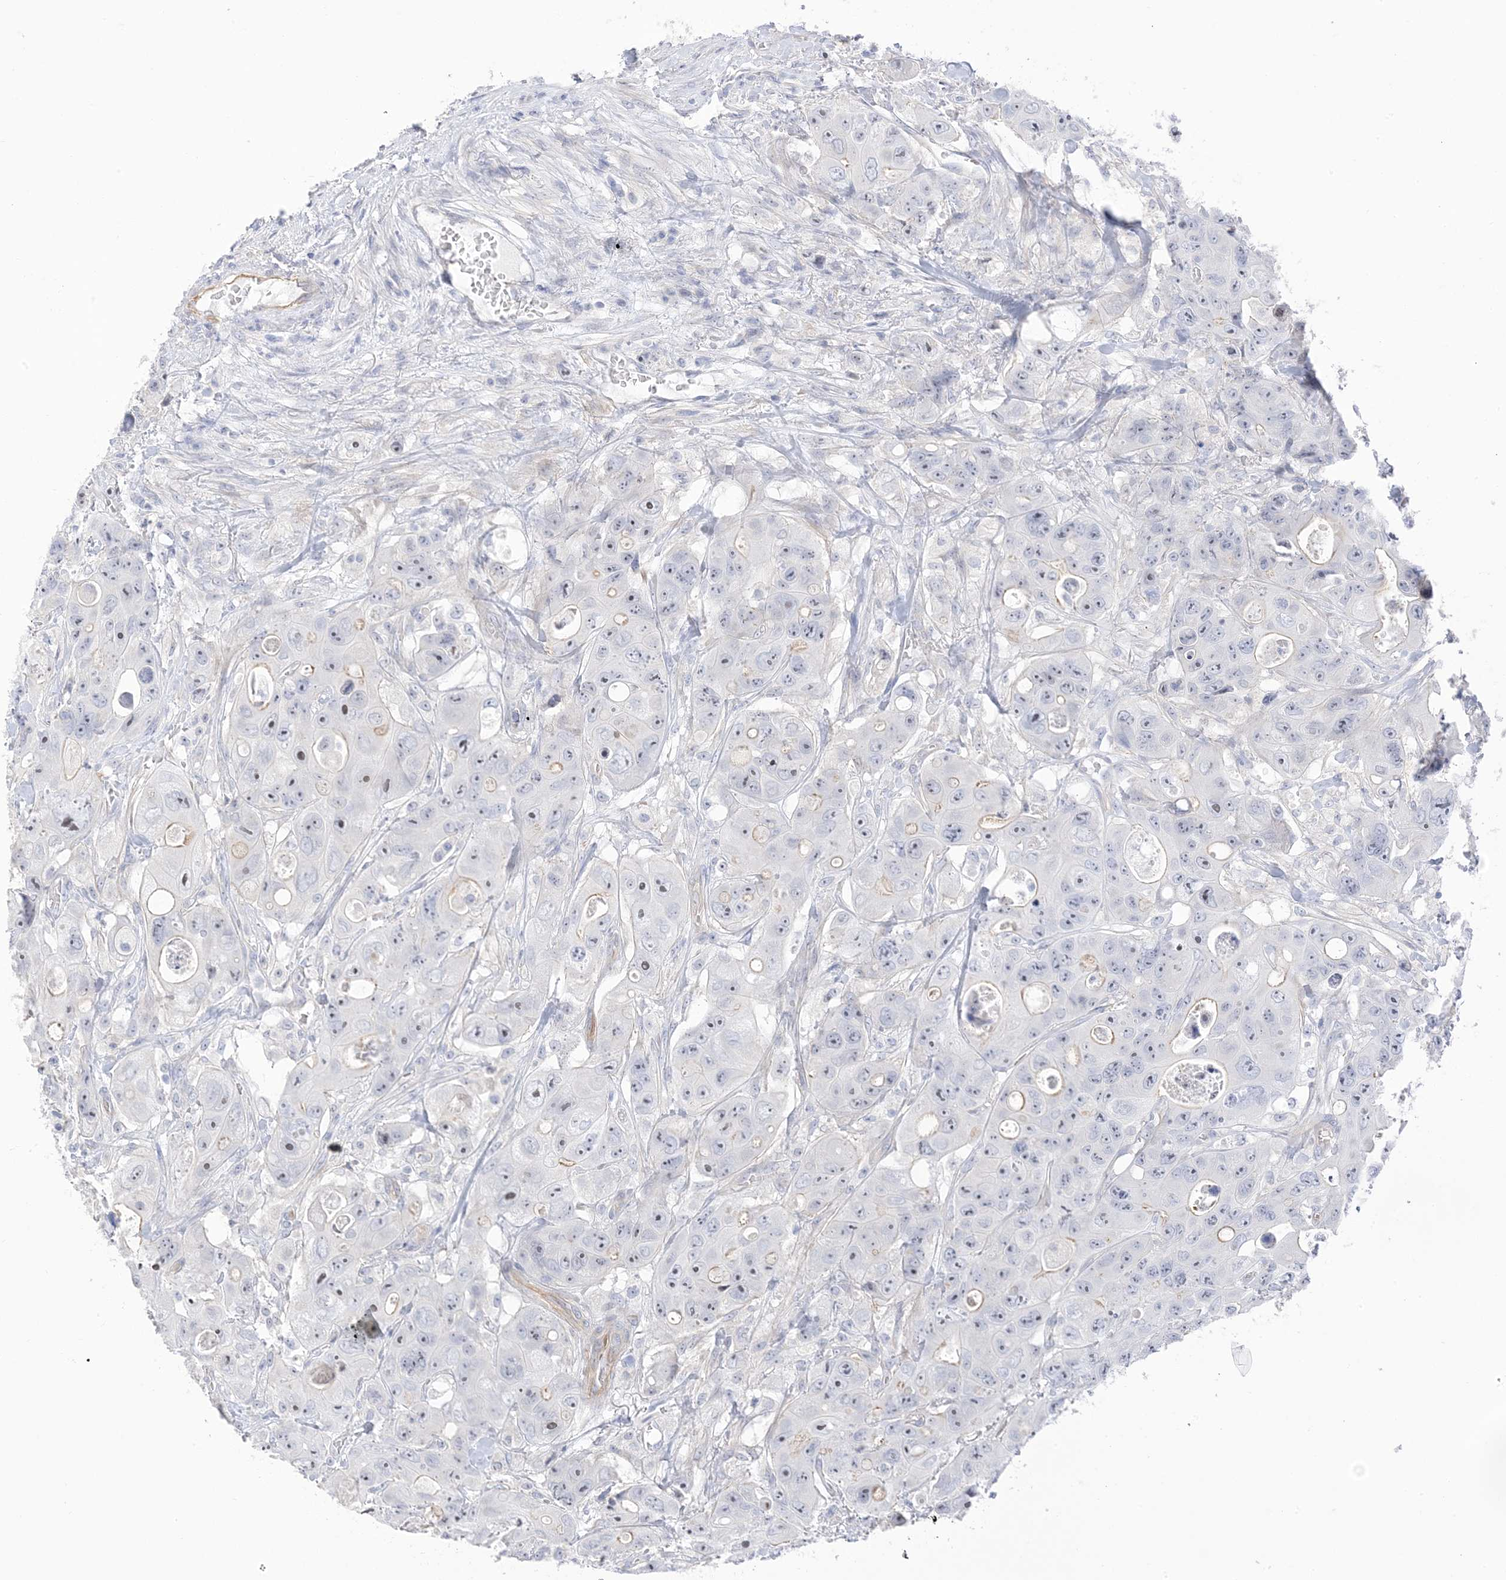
{"staining": {"intensity": "weak", "quantity": "<25%", "location": "nuclear"}, "tissue": "colorectal cancer", "cell_type": "Tumor cells", "image_type": "cancer", "snomed": [{"axis": "morphology", "description": "Adenocarcinoma, NOS"}, {"axis": "topography", "description": "Colon"}], "caption": "An IHC image of colorectal cancer (adenocarcinoma) is shown. There is no staining in tumor cells of colorectal cancer (adenocarcinoma).", "gene": "IL36B", "patient": {"sex": "female", "age": 46}}